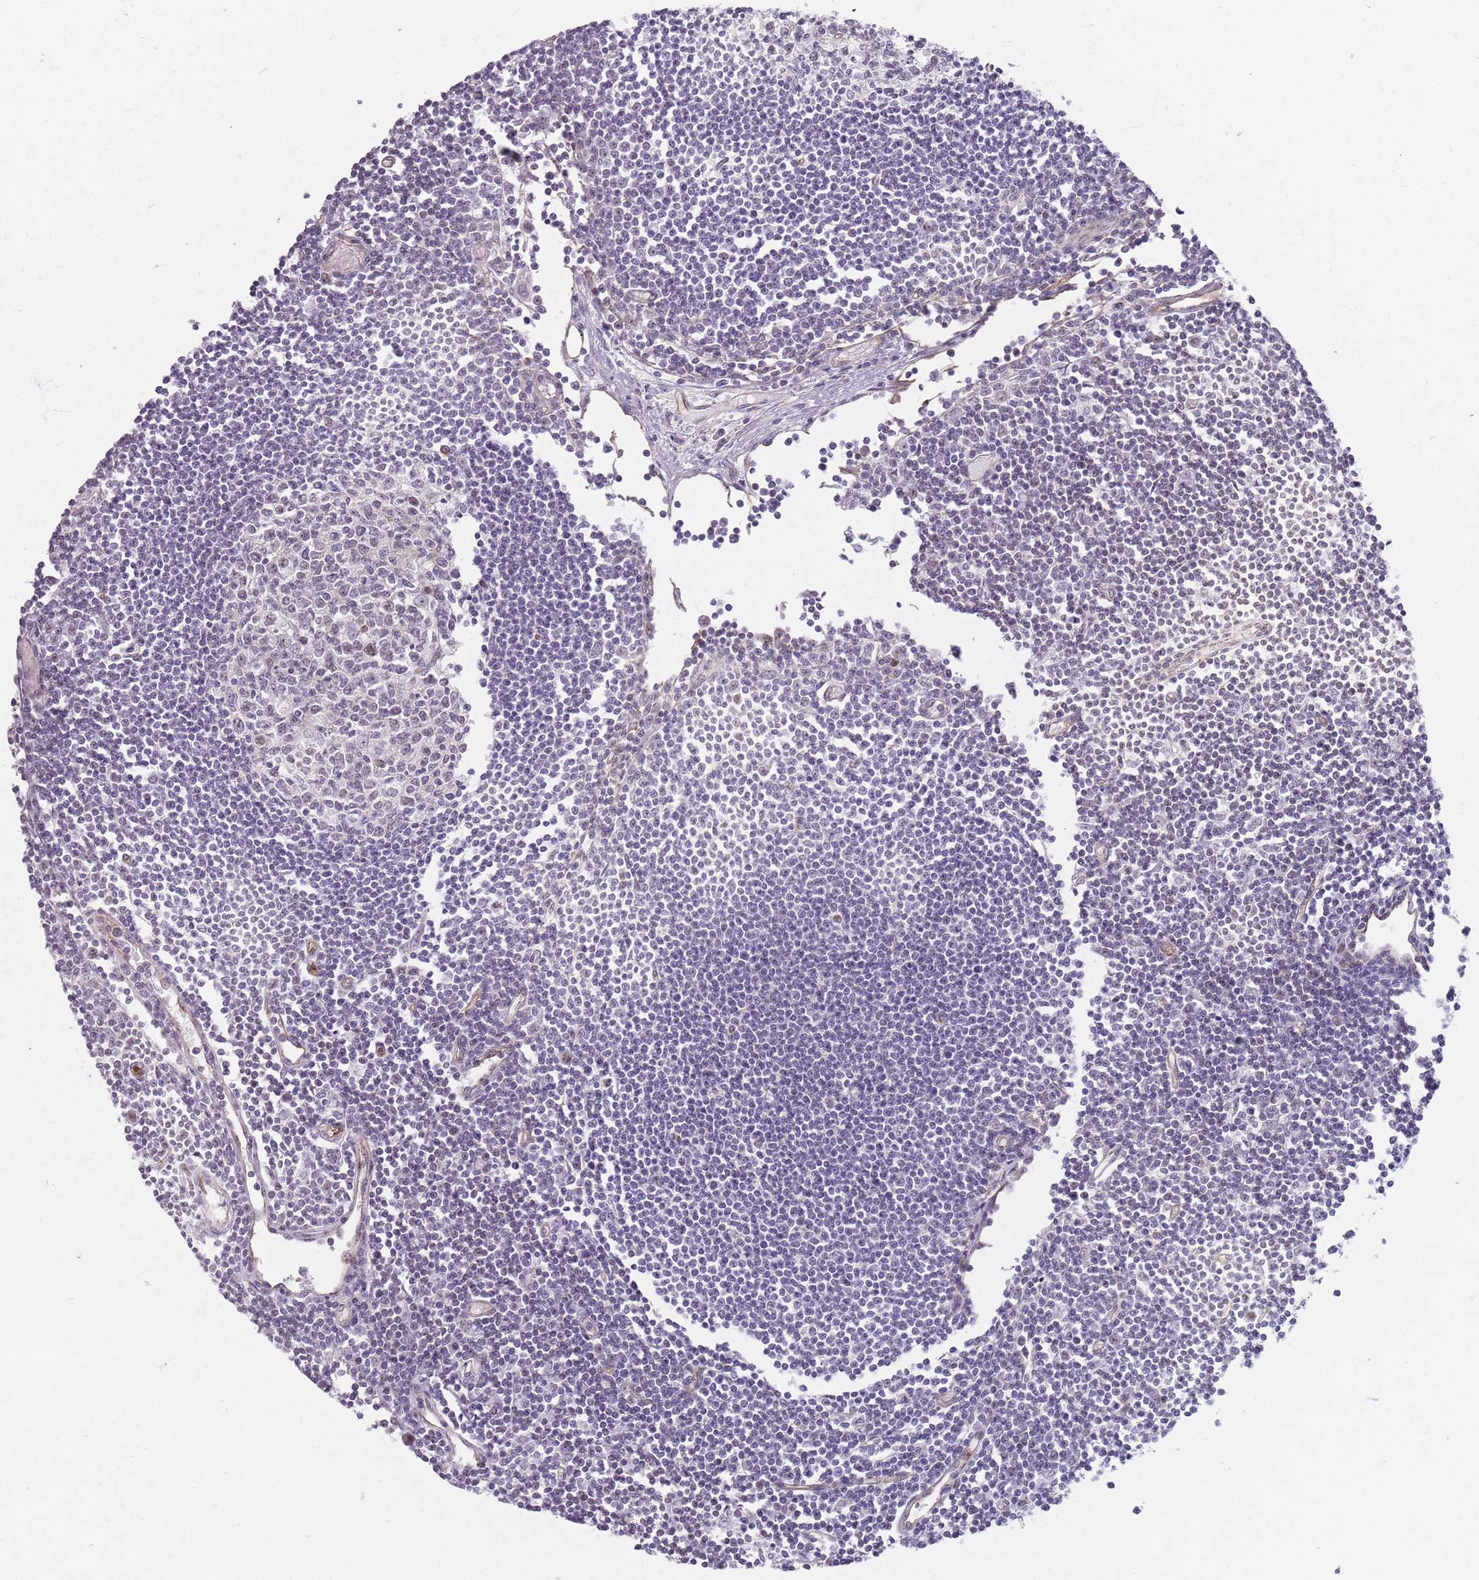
{"staining": {"intensity": "negative", "quantity": "none", "location": "none"}, "tissue": "lymph node", "cell_type": "Germinal center cells", "image_type": "normal", "snomed": [{"axis": "morphology", "description": "Normal tissue, NOS"}, {"axis": "topography", "description": "Lymph node"}], "caption": "Immunohistochemistry (IHC) of unremarkable human lymph node shows no positivity in germinal center cells.", "gene": "KCNA5", "patient": {"sex": "female", "age": 11}}